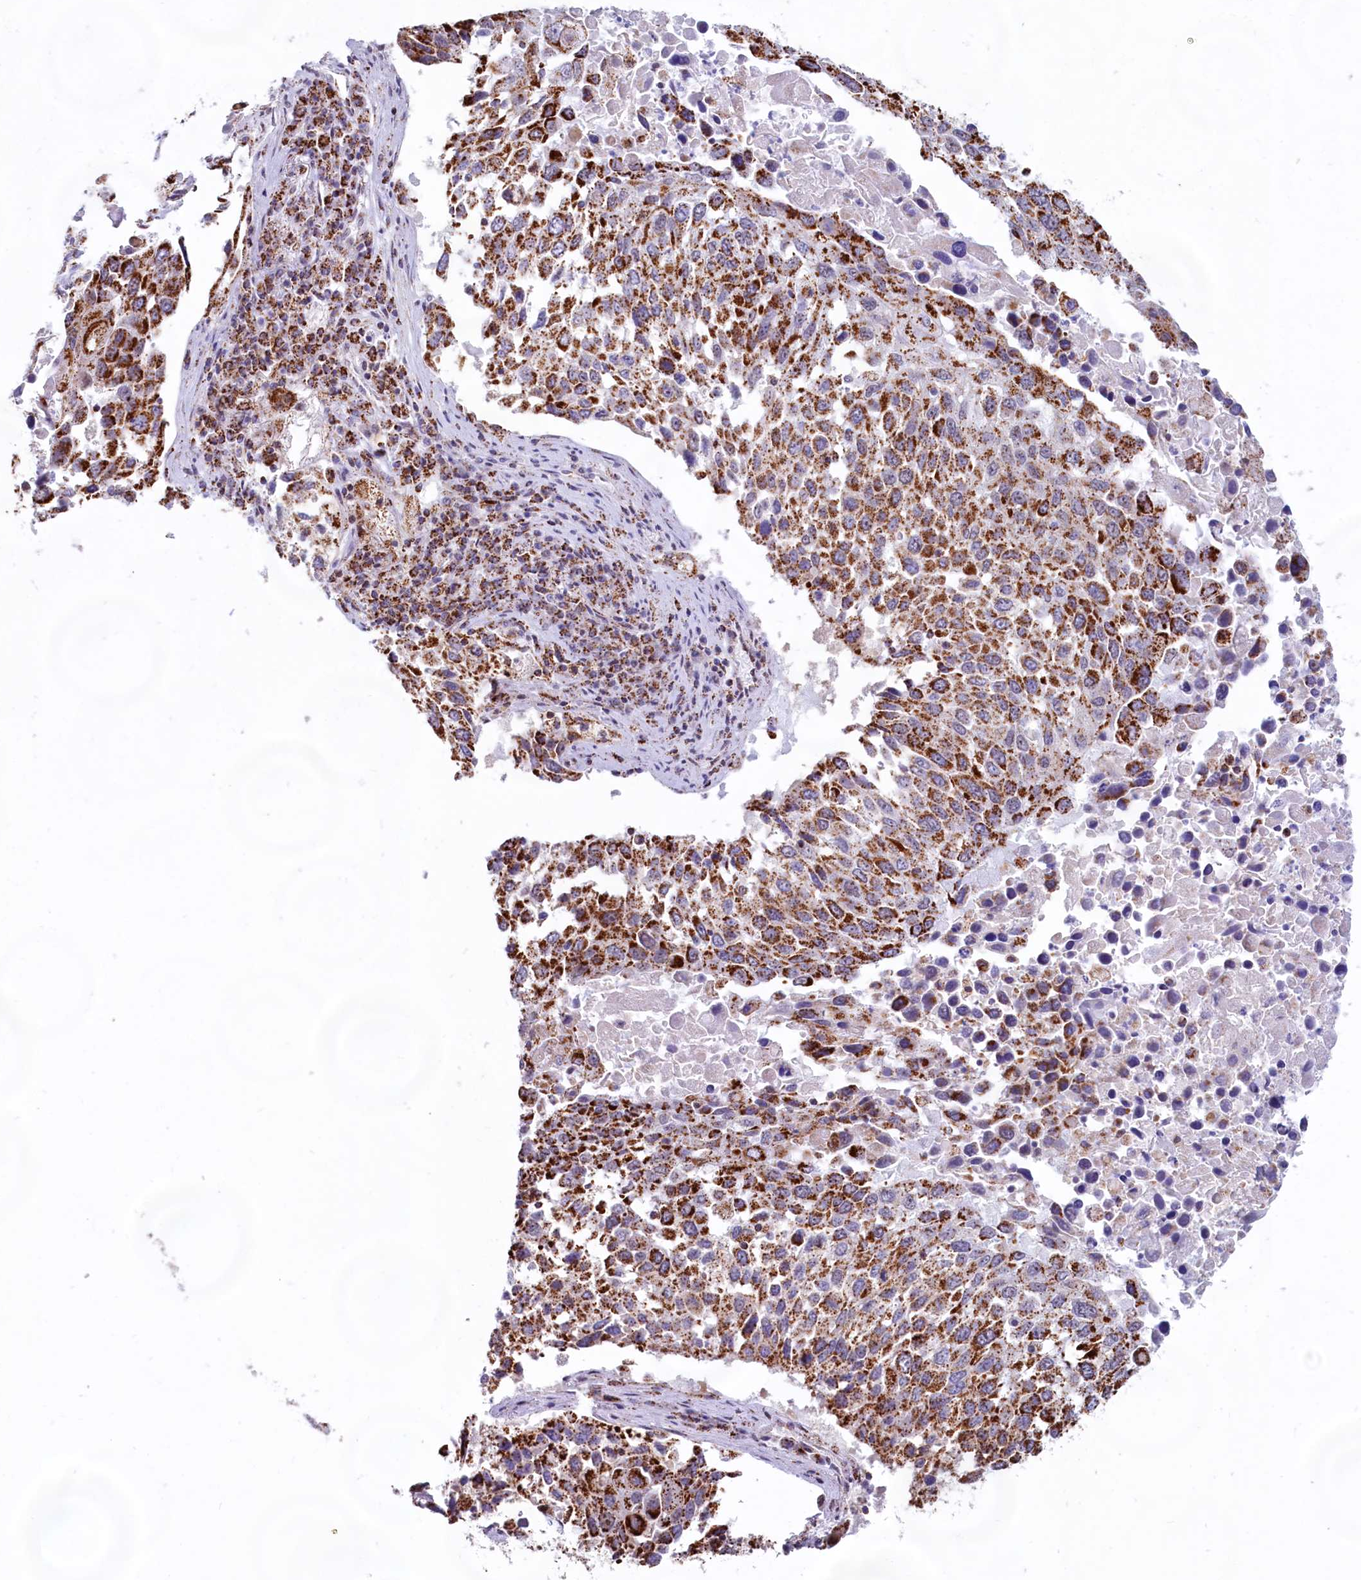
{"staining": {"intensity": "strong", "quantity": ">75%", "location": "cytoplasmic/membranous"}, "tissue": "lung cancer", "cell_type": "Tumor cells", "image_type": "cancer", "snomed": [{"axis": "morphology", "description": "Squamous cell carcinoma, NOS"}, {"axis": "topography", "description": "Lung"}], "caption": "About >75% of tumor cells in human lung squamous cell carcinoma exhibit strong cytoplasmic/membranous protein staining as visualized by brown immunohistochemical staining.", "gene": "C1D", "patient": {"sex": "male", "age": 65}}